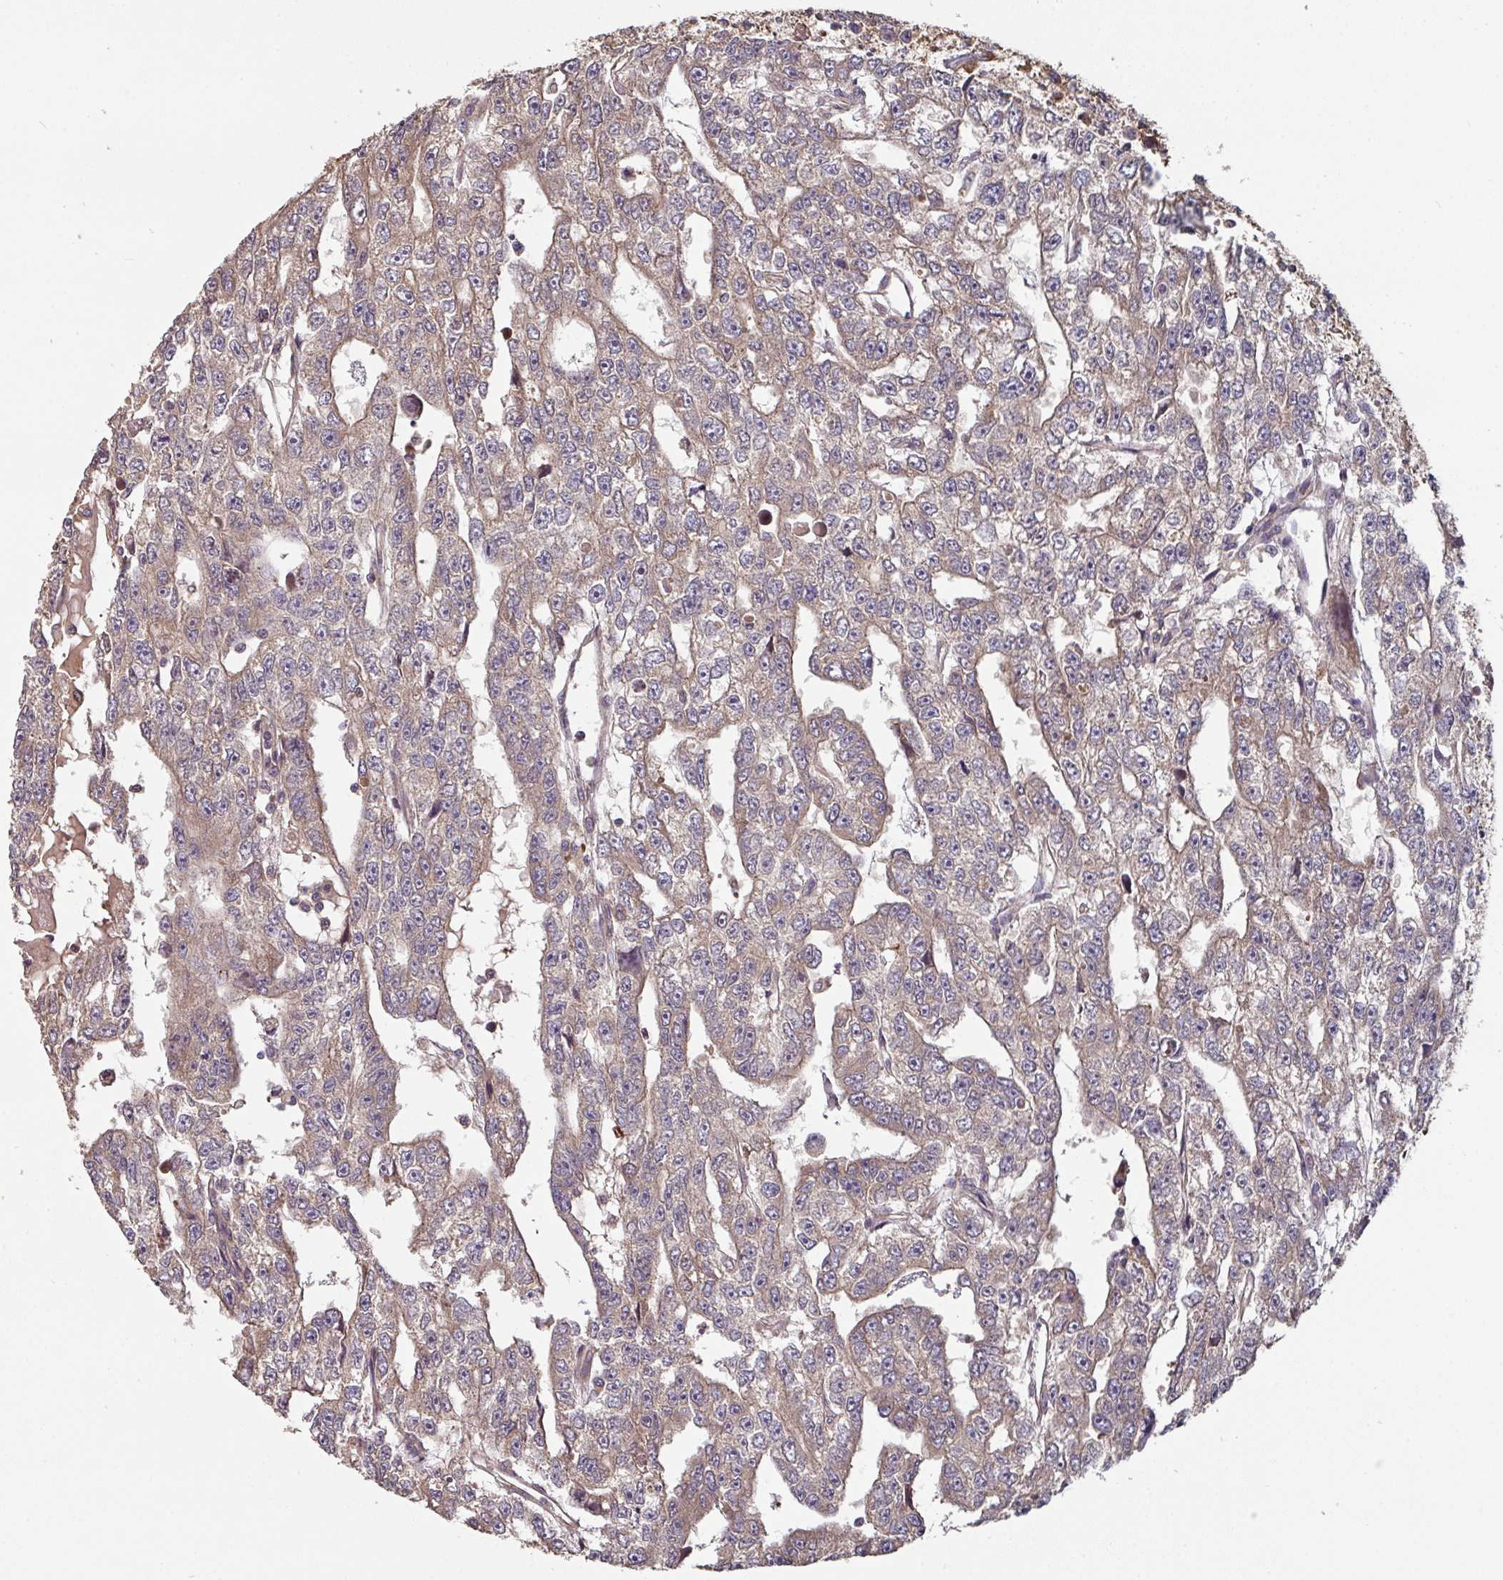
{"staining": {"intensity": "weak", "quantity": ">75%", "location": "cytoplasmic/membranous"}, "tissue": "testis cancer", "cell_type": "Tumor cells", "image_type": "cancer", "snomed": [{"axis": "morphology", "description": "Carcinoma, Embryonal, NOS"}, {"axis": "topography", "description": "Testis"}], "caption": "A high-resolution micrograph shows IHC staining of testis embryonal carcinoma, which shows weak cytoplasmic/membranous expression in approximately >75% of tumor cells. Using DAB (3,3'-diaminobenzidine) (brown) and hematoxylin (blue) stains, captured at high magnification using brightfield microscopy.", "gene": "SIK1", "patient": {"sex": "male", "age": 20}}